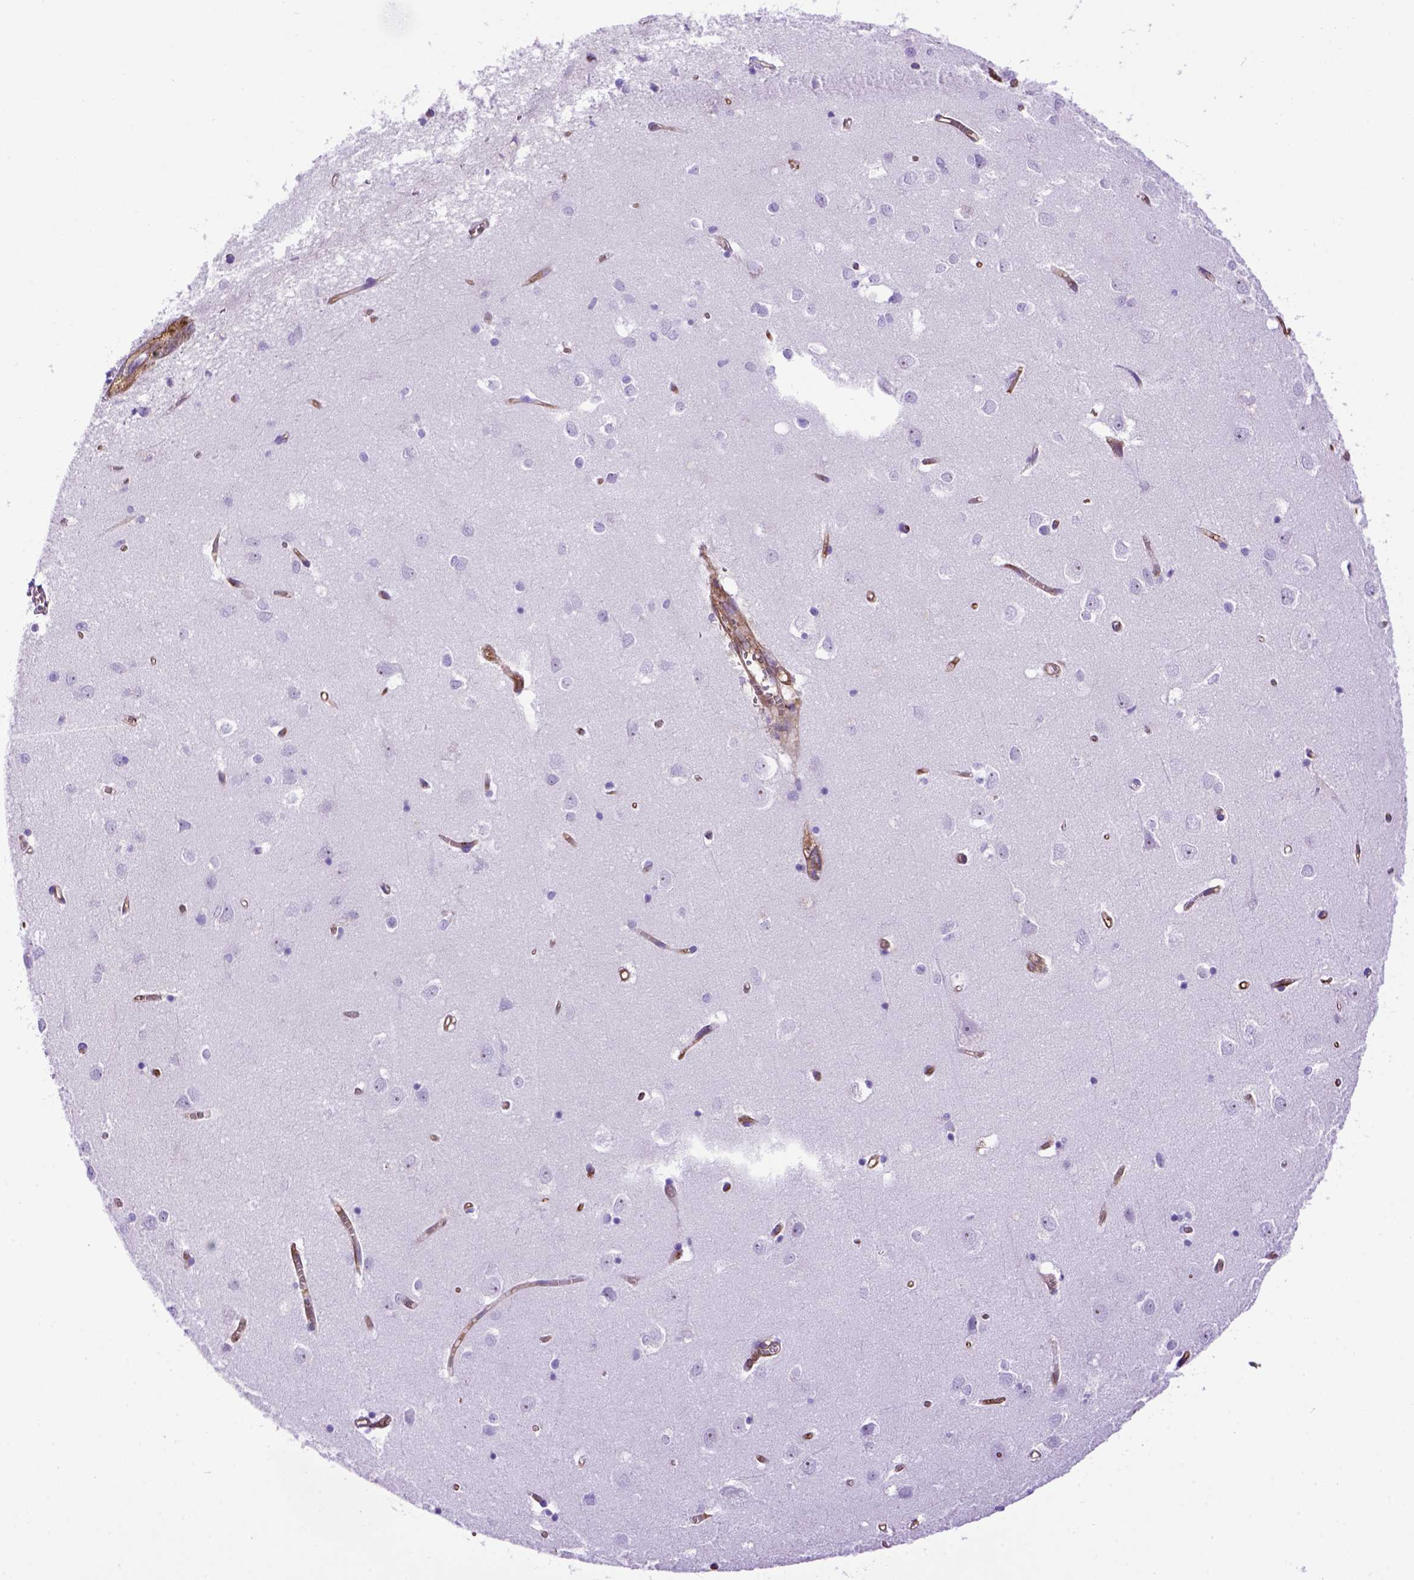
{"staining": {"intensity": "negative", "quantity": "none", "location": "none"}, "tissue": "cerebral cortex", "cell_type": "Endothelial cells", "image_type": "normal", "snomed": [{"axis": "morphology", "description": "Normal tissue, NOS"}, {"axis": "topography", "description": "Cerebral cortex"}], "caption": "Photomicrograph shows no significant protein positivity in endothelial cells of unremarkable cerebral cortex.", "gene": "ENG", "patient": {"sex": "male", "age": 70}}